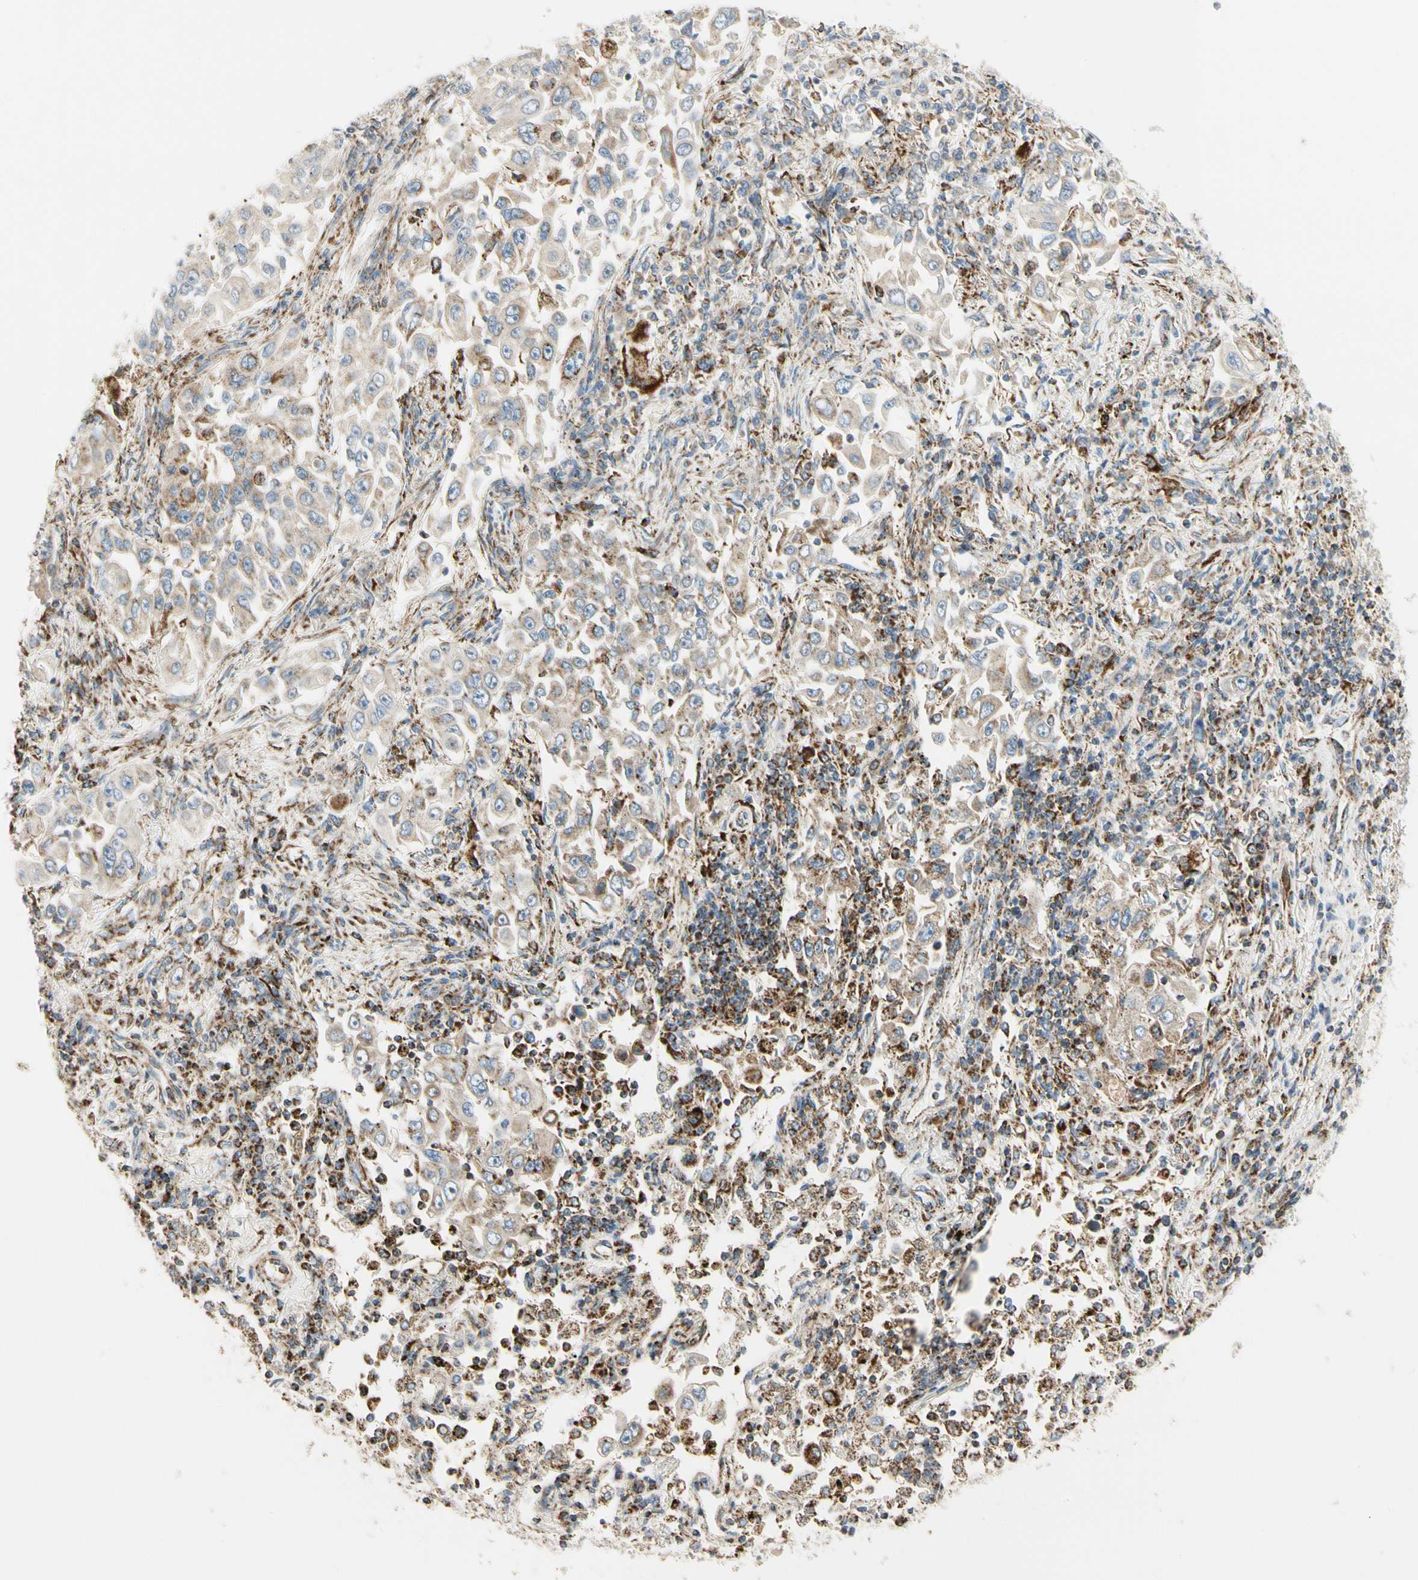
{"staining": {"intensity": "weak", "quantity": "25%-75%", "location": "cytoplasmic/membranous"}, "tissue": "lung cancer", "cell_type": "Tumor cells", "image_type": "cancer", "snomed": [{"axis": "morphology", "description": "Adenocarcinoma, NOS"}, {"axis": "topography", "description": "Lung"}], "caption": "Weak cytoplasmic/membranous positivity for a protein is appreciated in about 25%-75% of tumor cells of lung cancer (adenocarcinoma) using immunohistochemistry (IHC).", "gene": "TBC1D10A", "patient": {"sex": "male", "age": 84}}